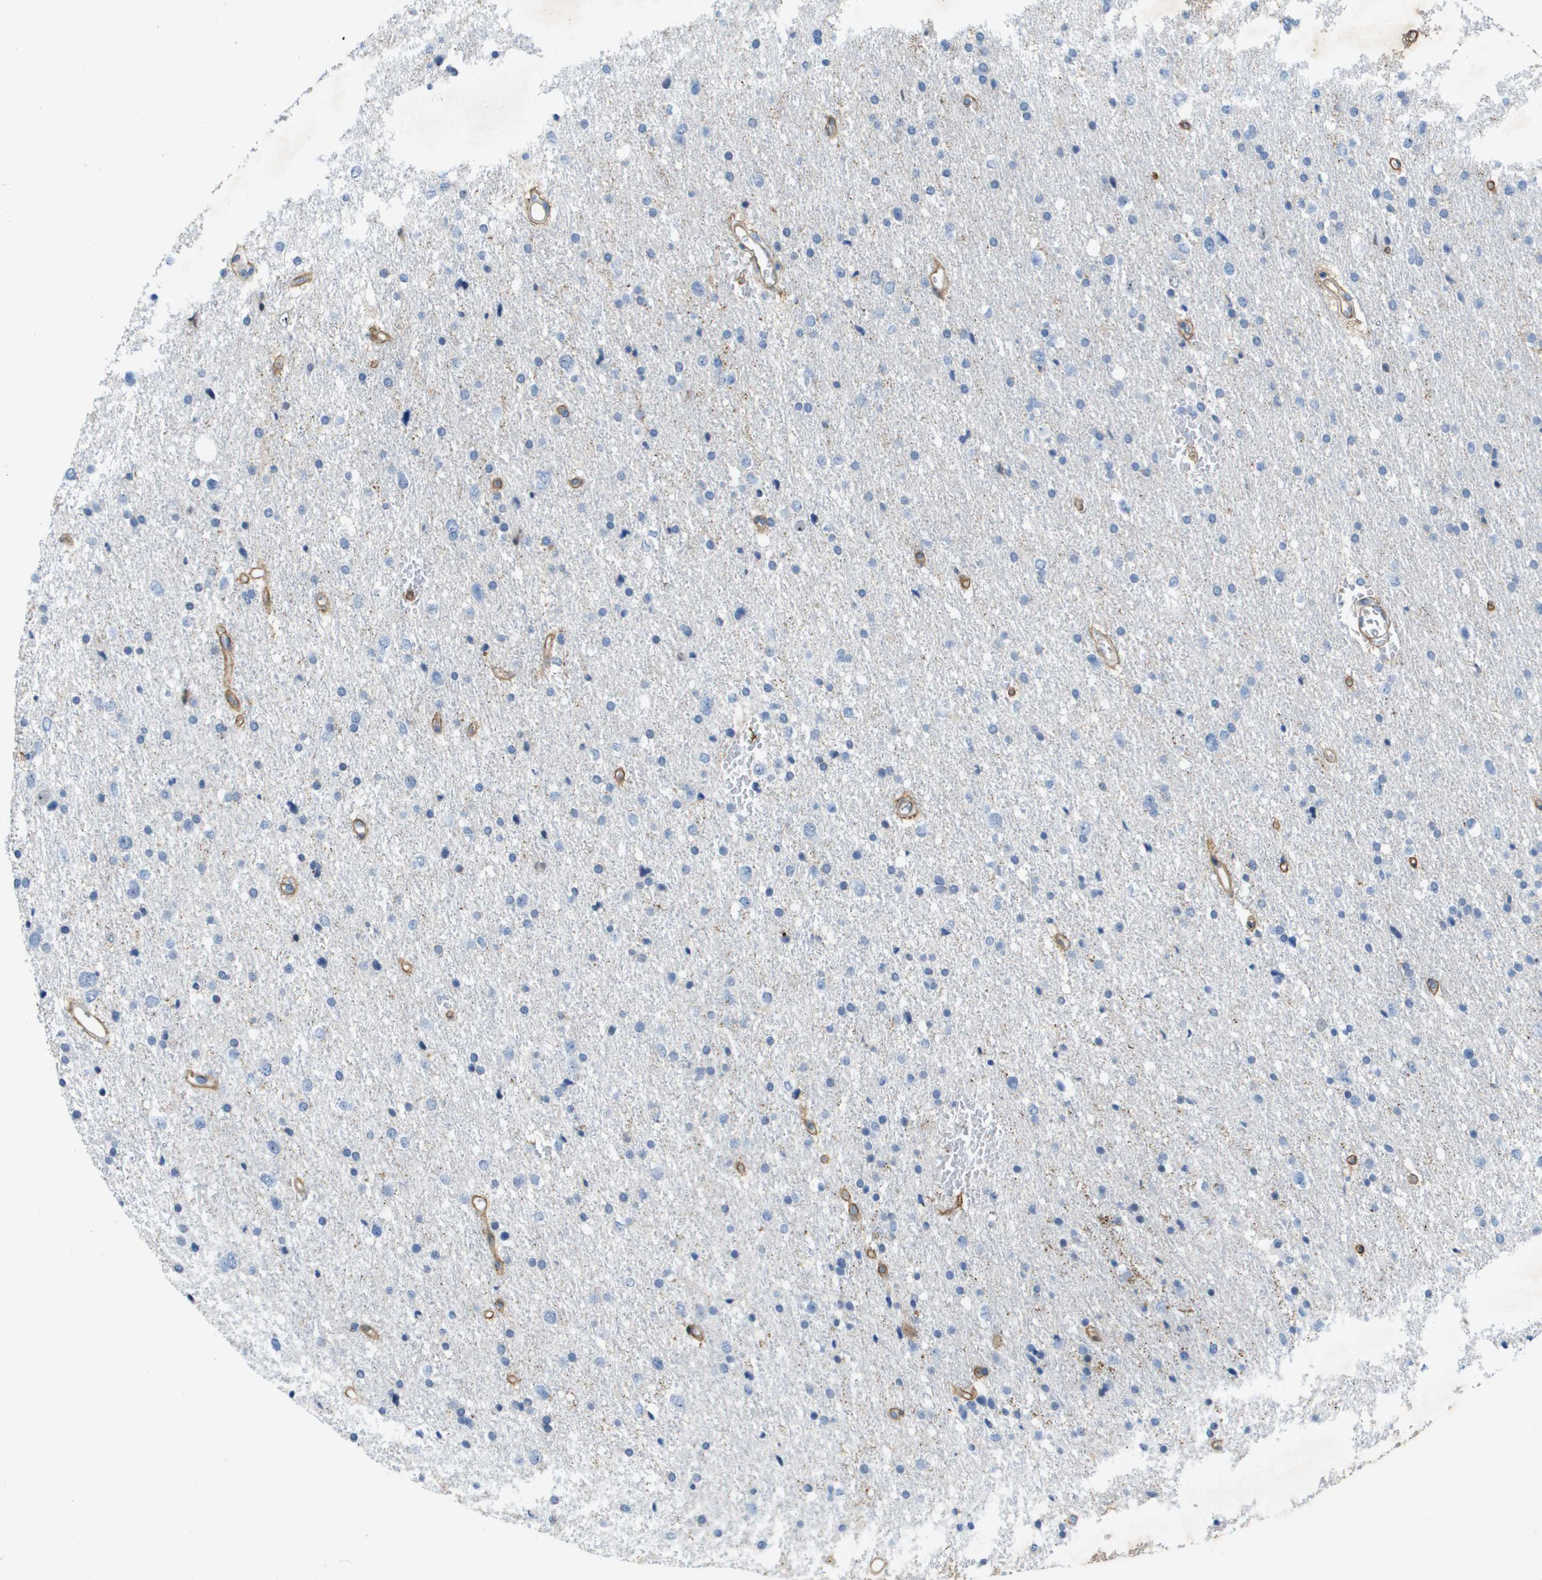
{"staining": {"intensity": "negative", "quantity": "none", "location": "none"}, "tissue": "glioma", "cell_type": "Tumor cells", "image_type": "cancer", "snomed": [{"axis": "morphology", "description": "Glioma, malignant, Low grade"}, {"axis": "topography", "description": "Brain"}], "caption": "Malignant glioma (low-grade) stained for a protein using immunohistochemistry (IHC) displays no expression tumor cells.", "gene": "ITGA6", "patient": {"sex": "female", "age": 37}}